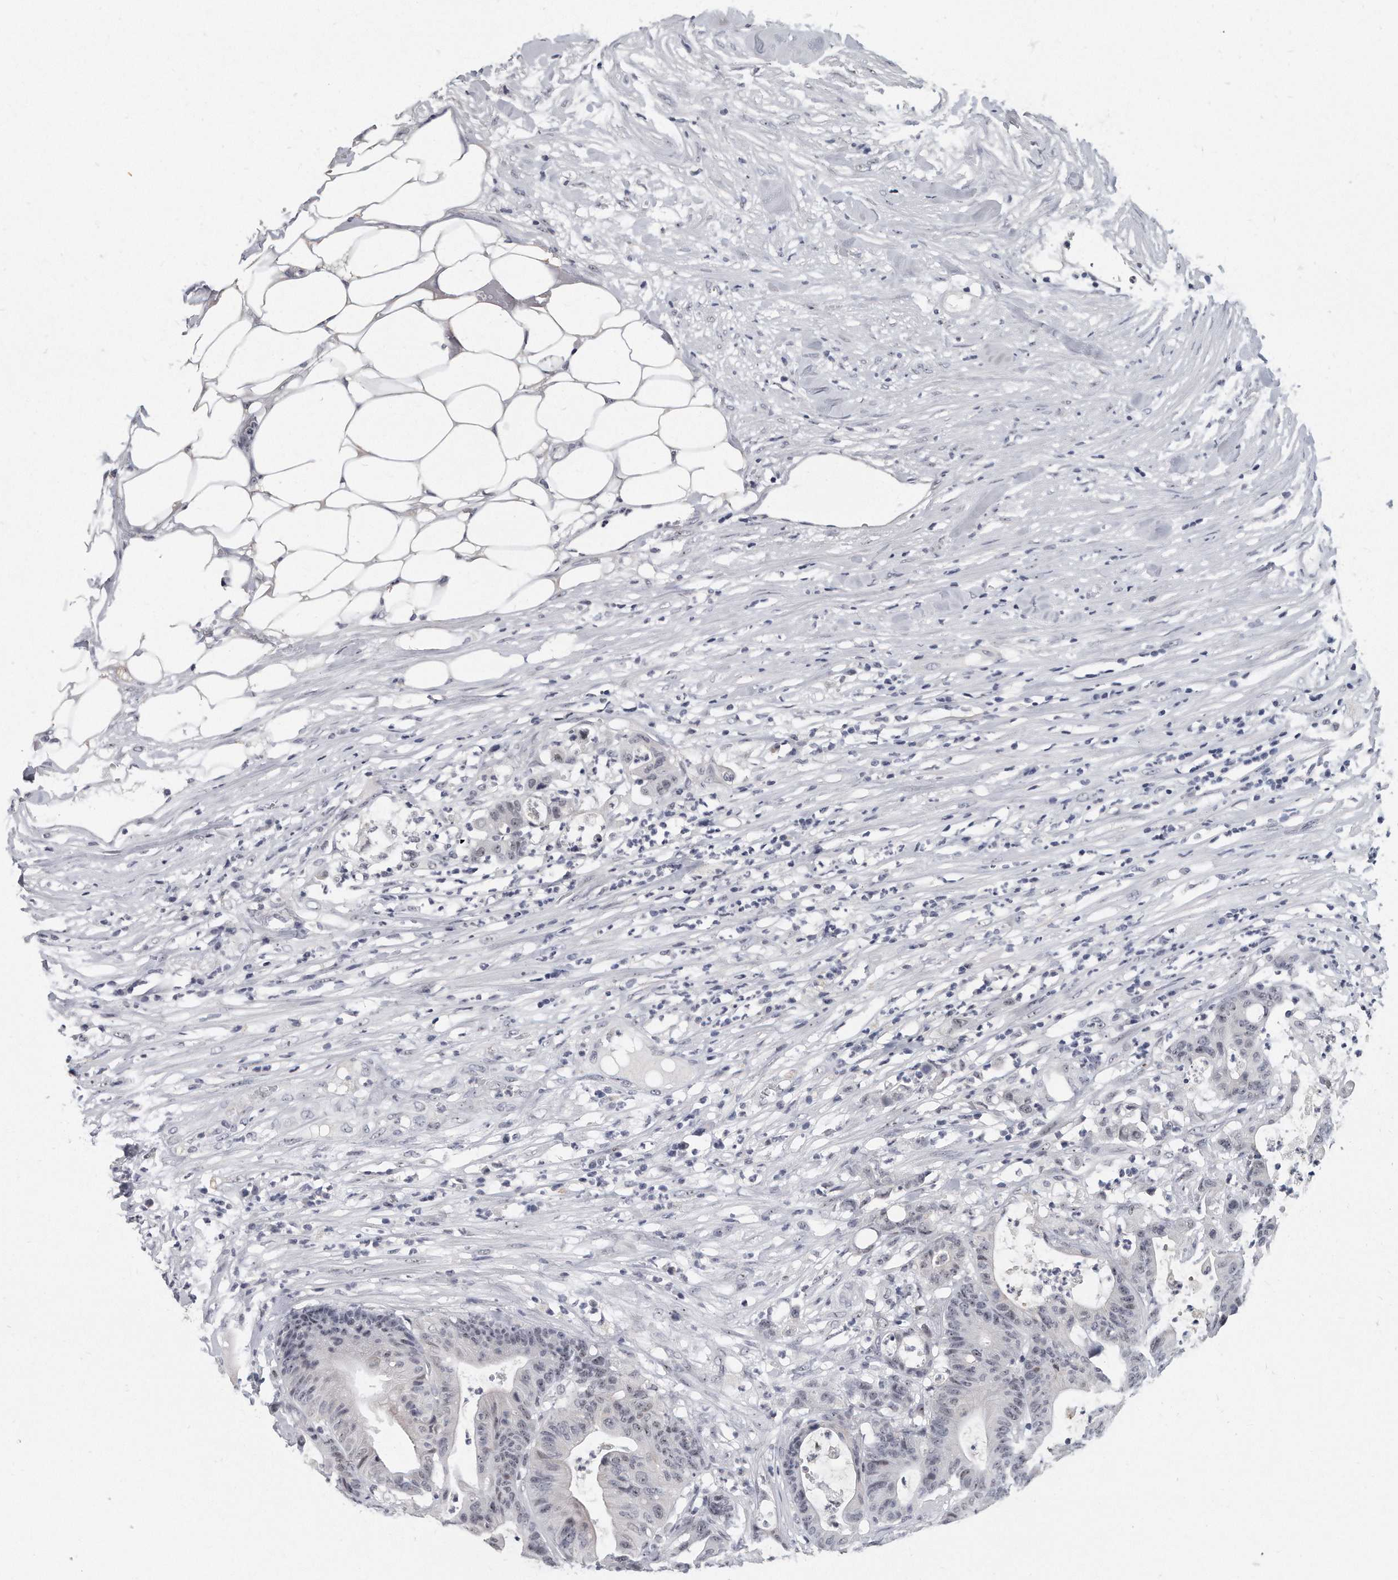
{"staining": {"intensity": "negative", "quantity": "none", "location": "none"}, "tissue": "colorectal cancer", "cell_type": "Tumor cells", "image_type": "cancer", "snomed": [{"axis": "morphology", "description": "Adenocarcinoma, NOS"}, {"axis": "topography", "description": "Colon"}], "caption": "Immunohistochemistry (IHC) histopathology image of neoplastic tissue: colorectal adenocarcinoma stained with DAB reveals no significant protein positivity in tumor cells.", "gene": "TFCP2L1", "patient": {"sex": "female", "age": 84}}